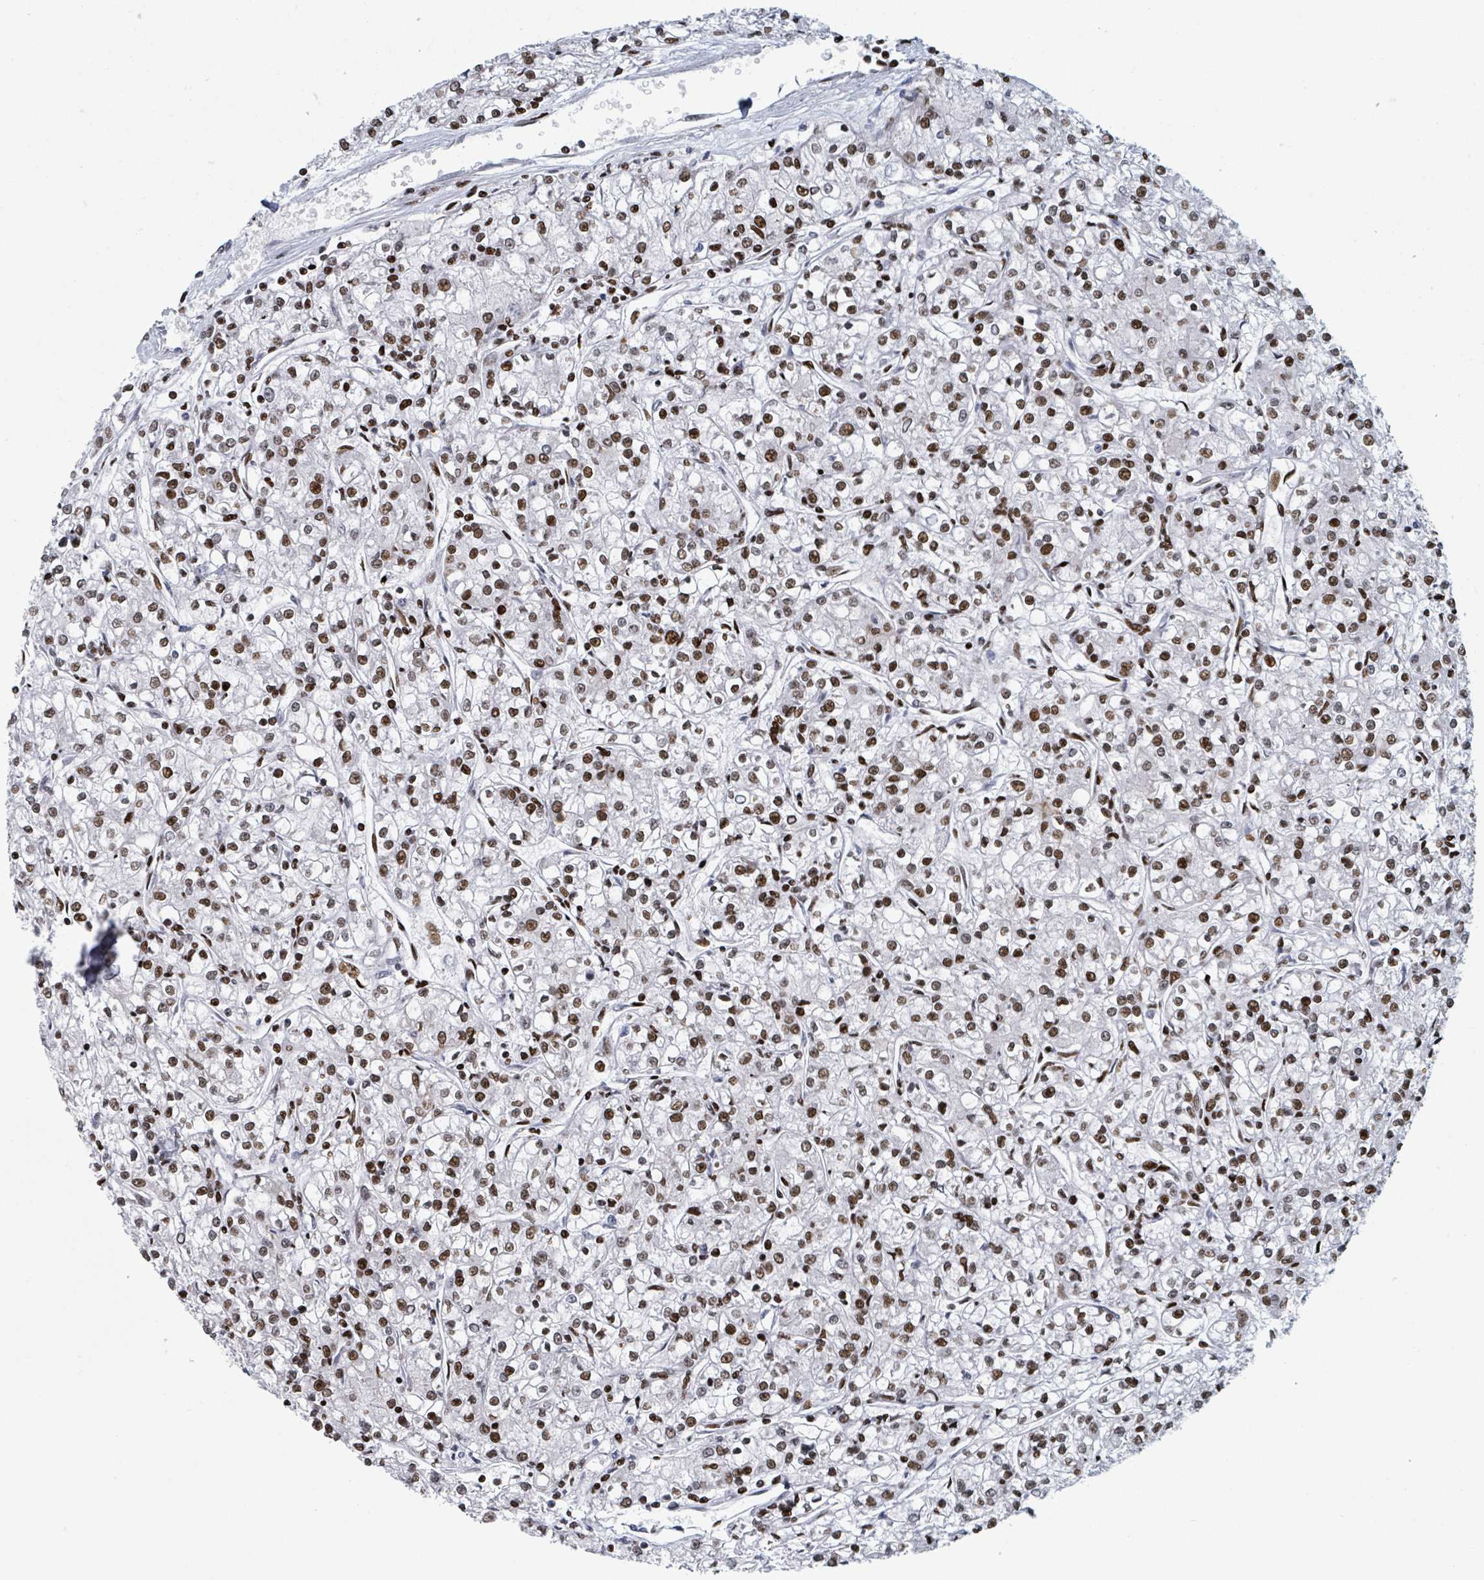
{"staining": {"intensity": "moderate", "quantity": ">75%", "location": "nuclear"}, "tissue": "renal cancer", "cell_type": "Tumor cells", "image_type": "cancer", "snomed": [{"axis": "morphology", "description": "Adenocarcinoma, NOS"}, {"axis": "topography", "description": "Kidney"}], "caption": "Brown immunohistochemical staining in human renal cancer demonstrates moderate nuclear positivity in approximately >75% of tumor cells. (brown staining indicates protein expression, while blue staining denotes nuclei).", "gene": "DHX16", "patient": {"sex": "female", "age": 59}}